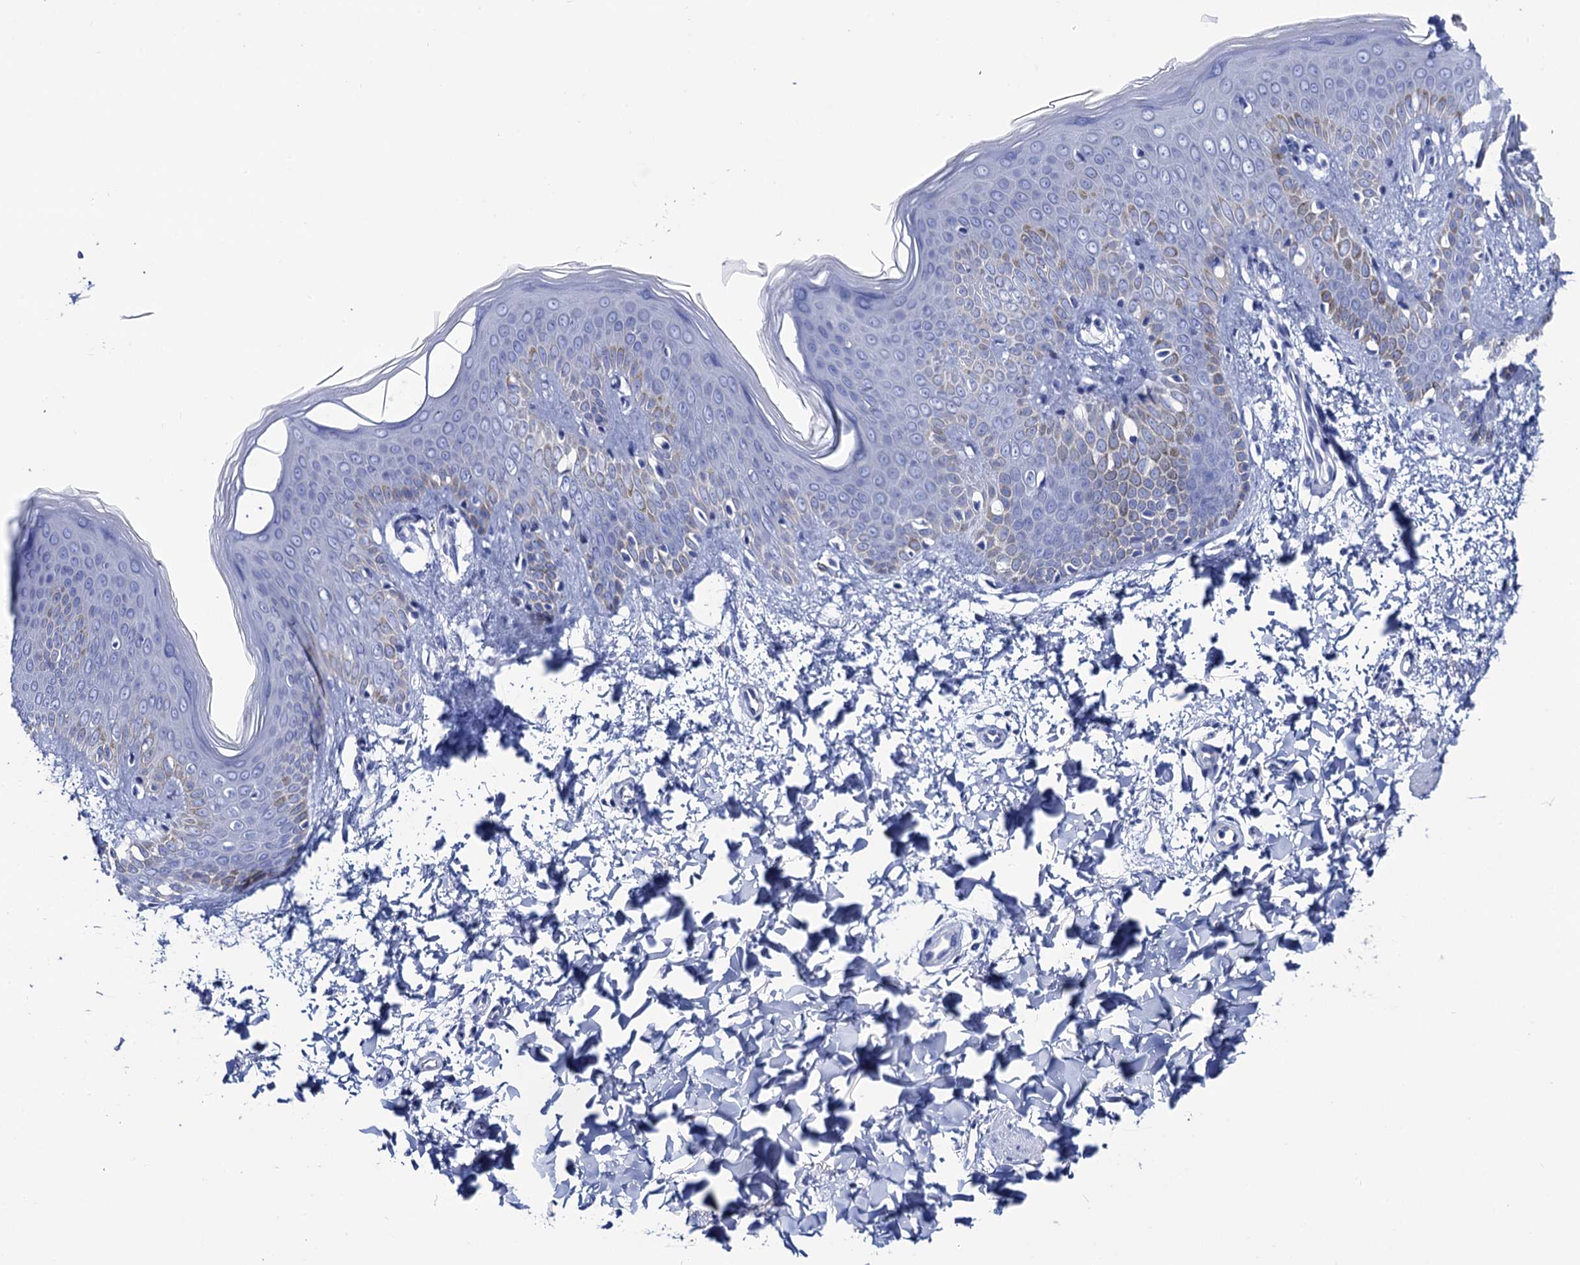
{"staining": {"intensity": "negative", "quantity": "none", "location": "none"}, "tissue": "skin", "cell_type": "Fibroblasts", "image_type": "normal", "snomed": [{"axis": "morphology", "description": "Normal tissue, NOS"}, {"axis": "topography", "description": "Skin"}], "caption": "This is an IHC micrograph of normal skin. There is no staining in fibroblasts.", "gene": "RAB3IP", "patient": {"sex": "male", "age": 36}}